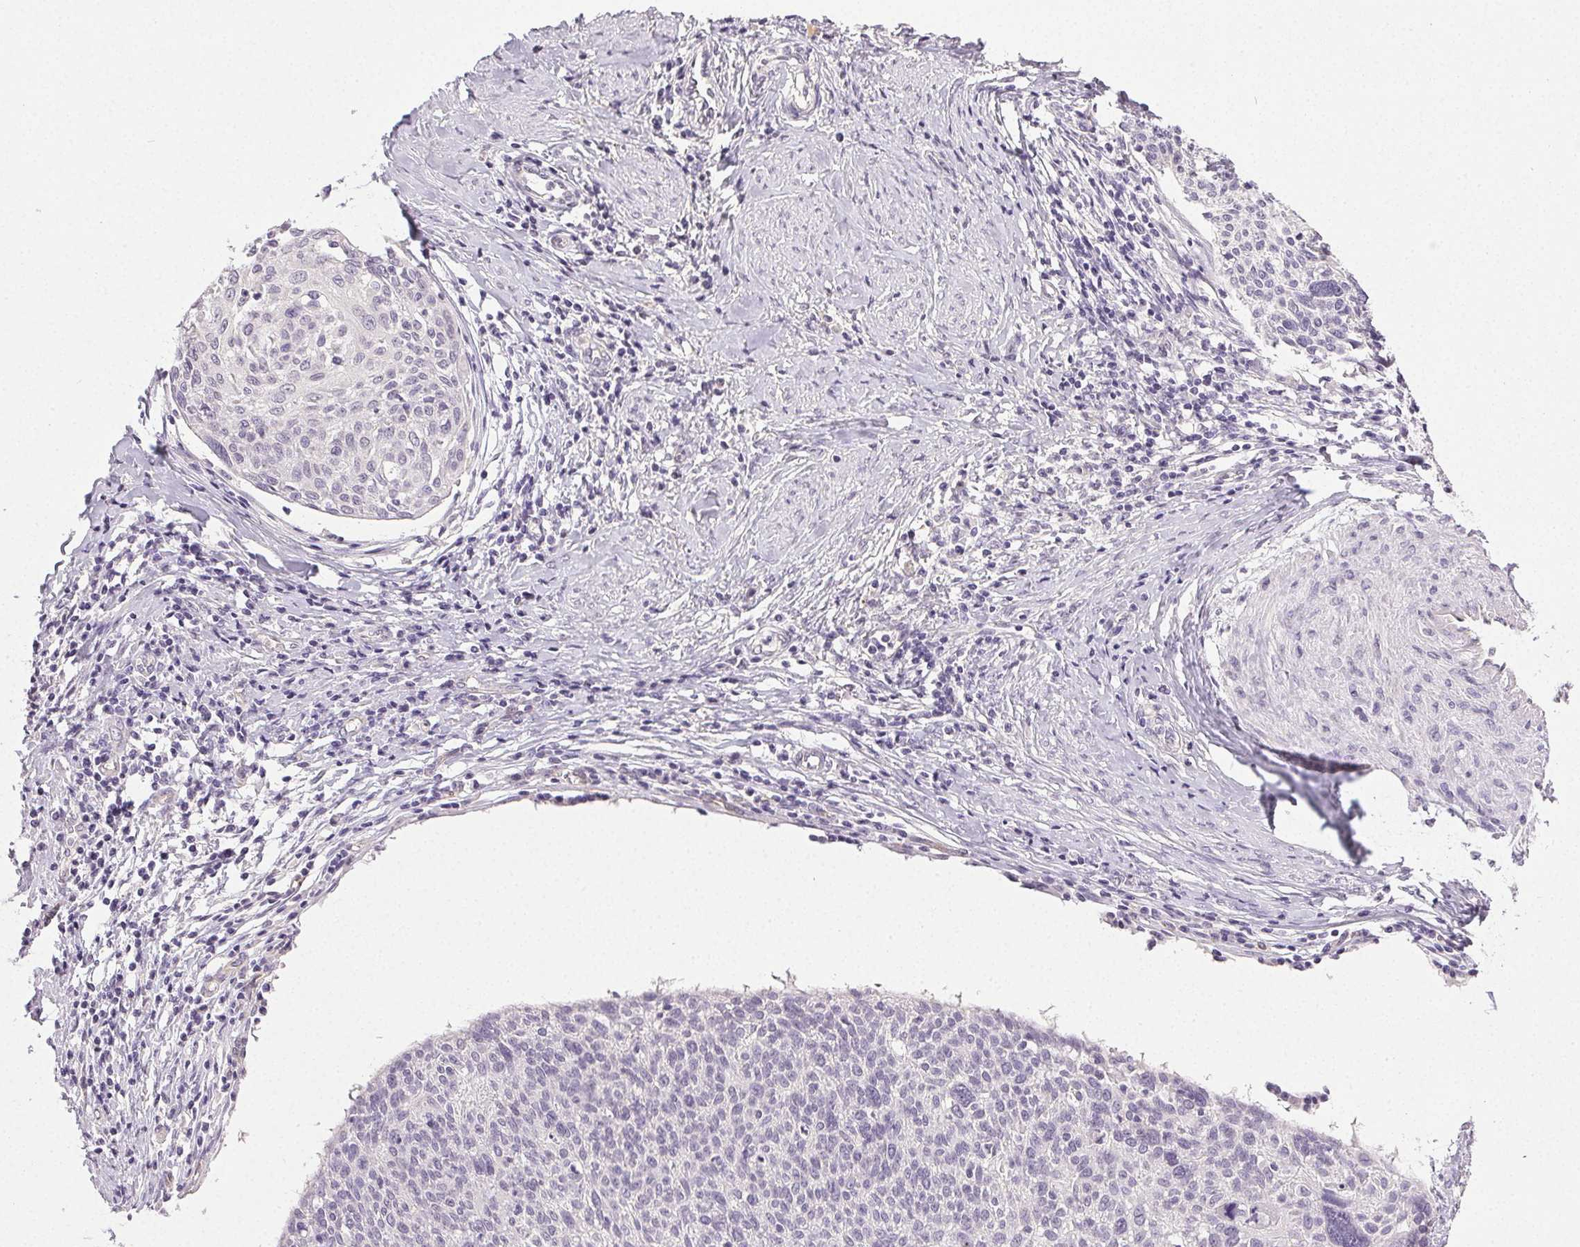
{"staining": {"intensity": "negative", "quantity": "none", "location": "none"}, "tissue": "cervical cancer", "cell_type": "Tumor cells", "image_type": "cancer", "snomed": [{"axis": "morphology", "description": "Squamous cell carcinoma, NOS"}, {"axis": "topography", "description": "Cervix"}], "caption": "DAB immunohistochemical staining of human squamous cell carcinoma (cervical) shows no significant positivity in tumor cells.", "gene": "PLCB1", "patient": {"sex": "female", "age": 49}}